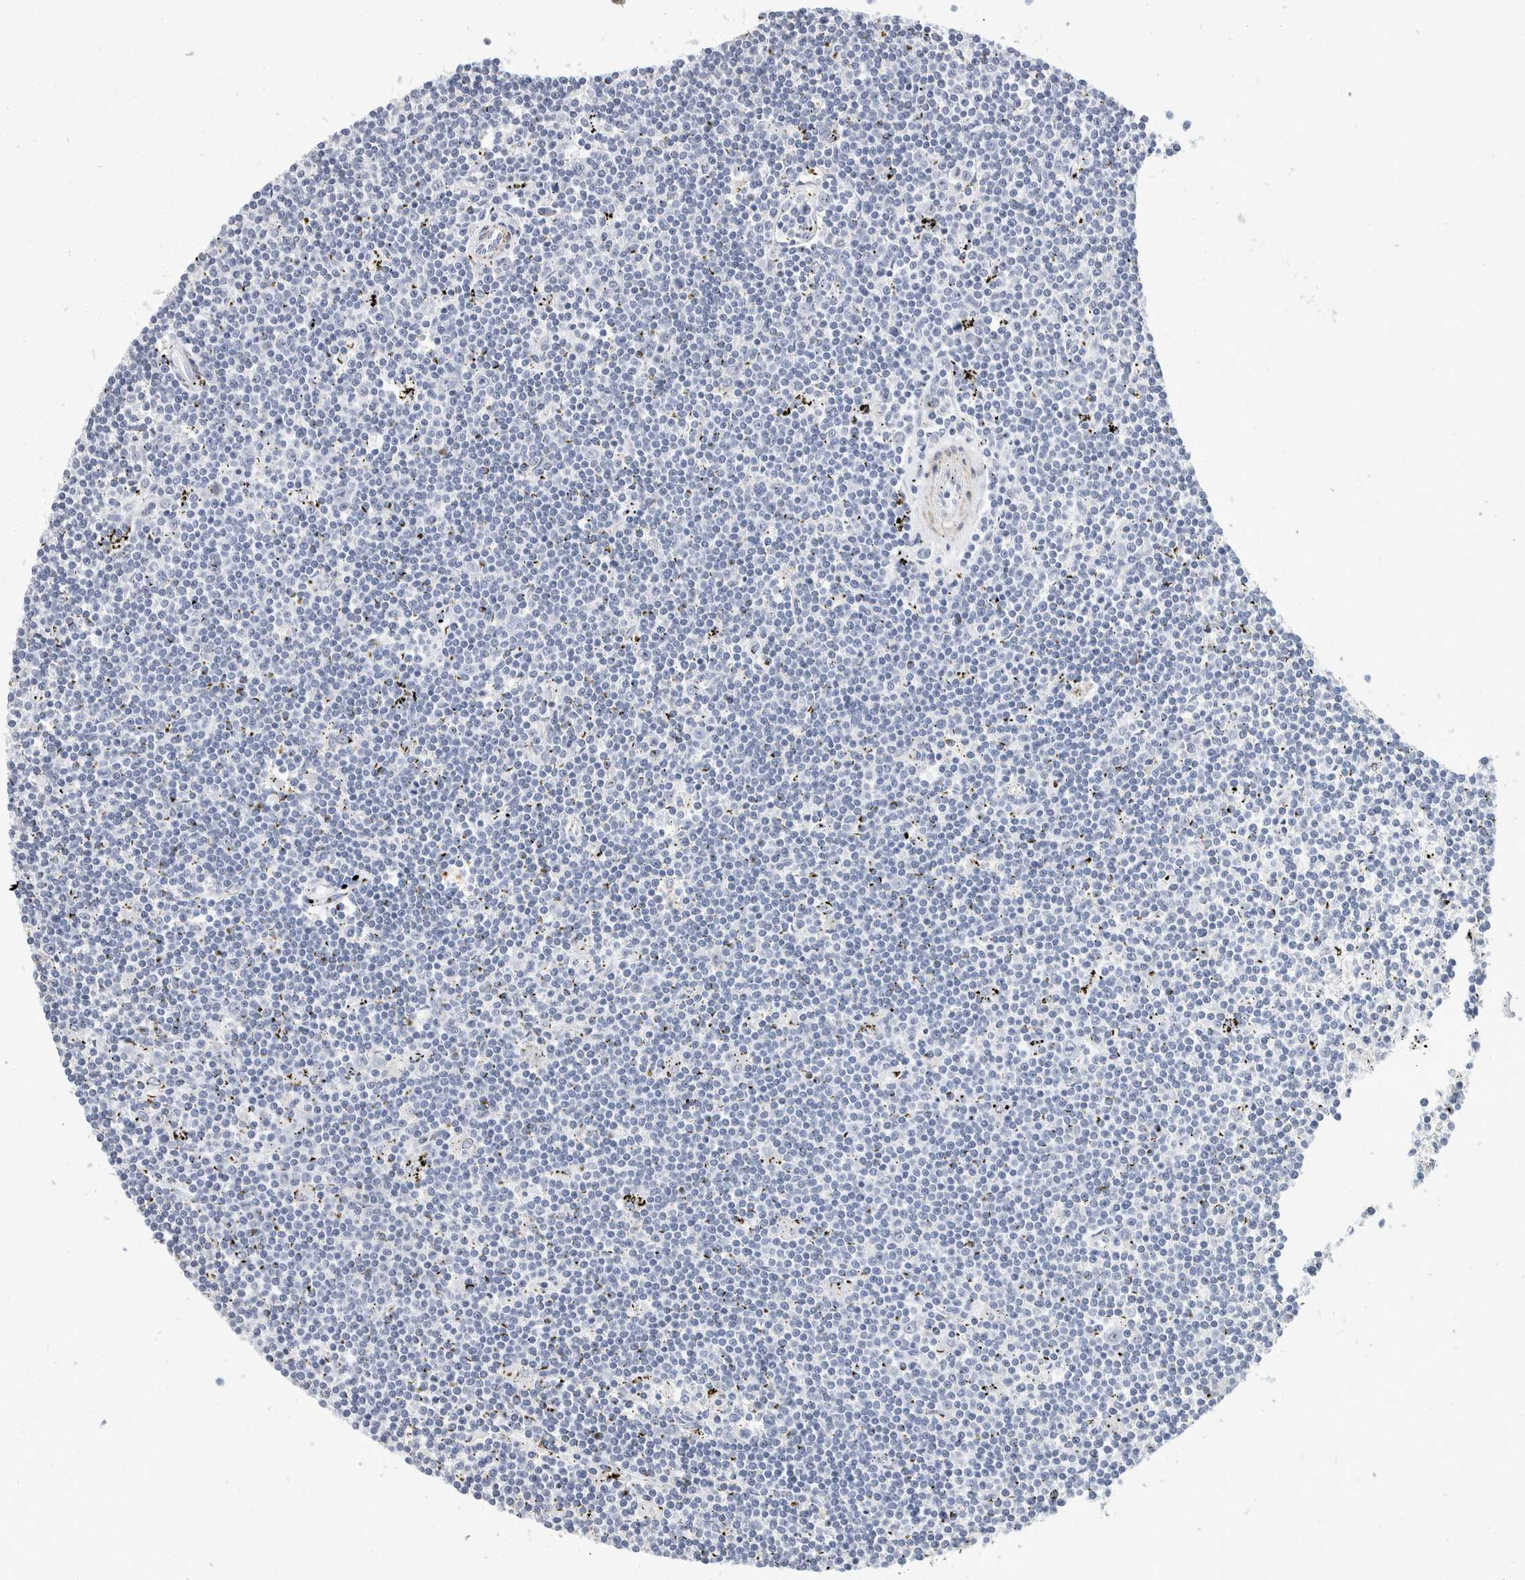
{"staining": {"intensity": "negative", "quantity": "none", "location": "none"}, "tissue": "lymphoma", "cell_type": "Tumor cells", "image_type": "cancer", "snomed": [{"axis": "morphology", "description": "Malignant lymphoma, non-Hodgkin's type, Low grade"}, {"axis": "topography", "description": "Spleen"}], "caption": "An IHC photomicrograph of low-grade malignant lymphoma, non-Hodgkin's type is shown. There is no staining in tumor cells of low-grade malignant lymphoma, non-Hodgkin's type. The staining is performed using DAB brown chromogen with nuclei counter-stained in using hematoxylin.", "gene": "CATSPERD", "patient": {"sex": "male", "age": 76}}